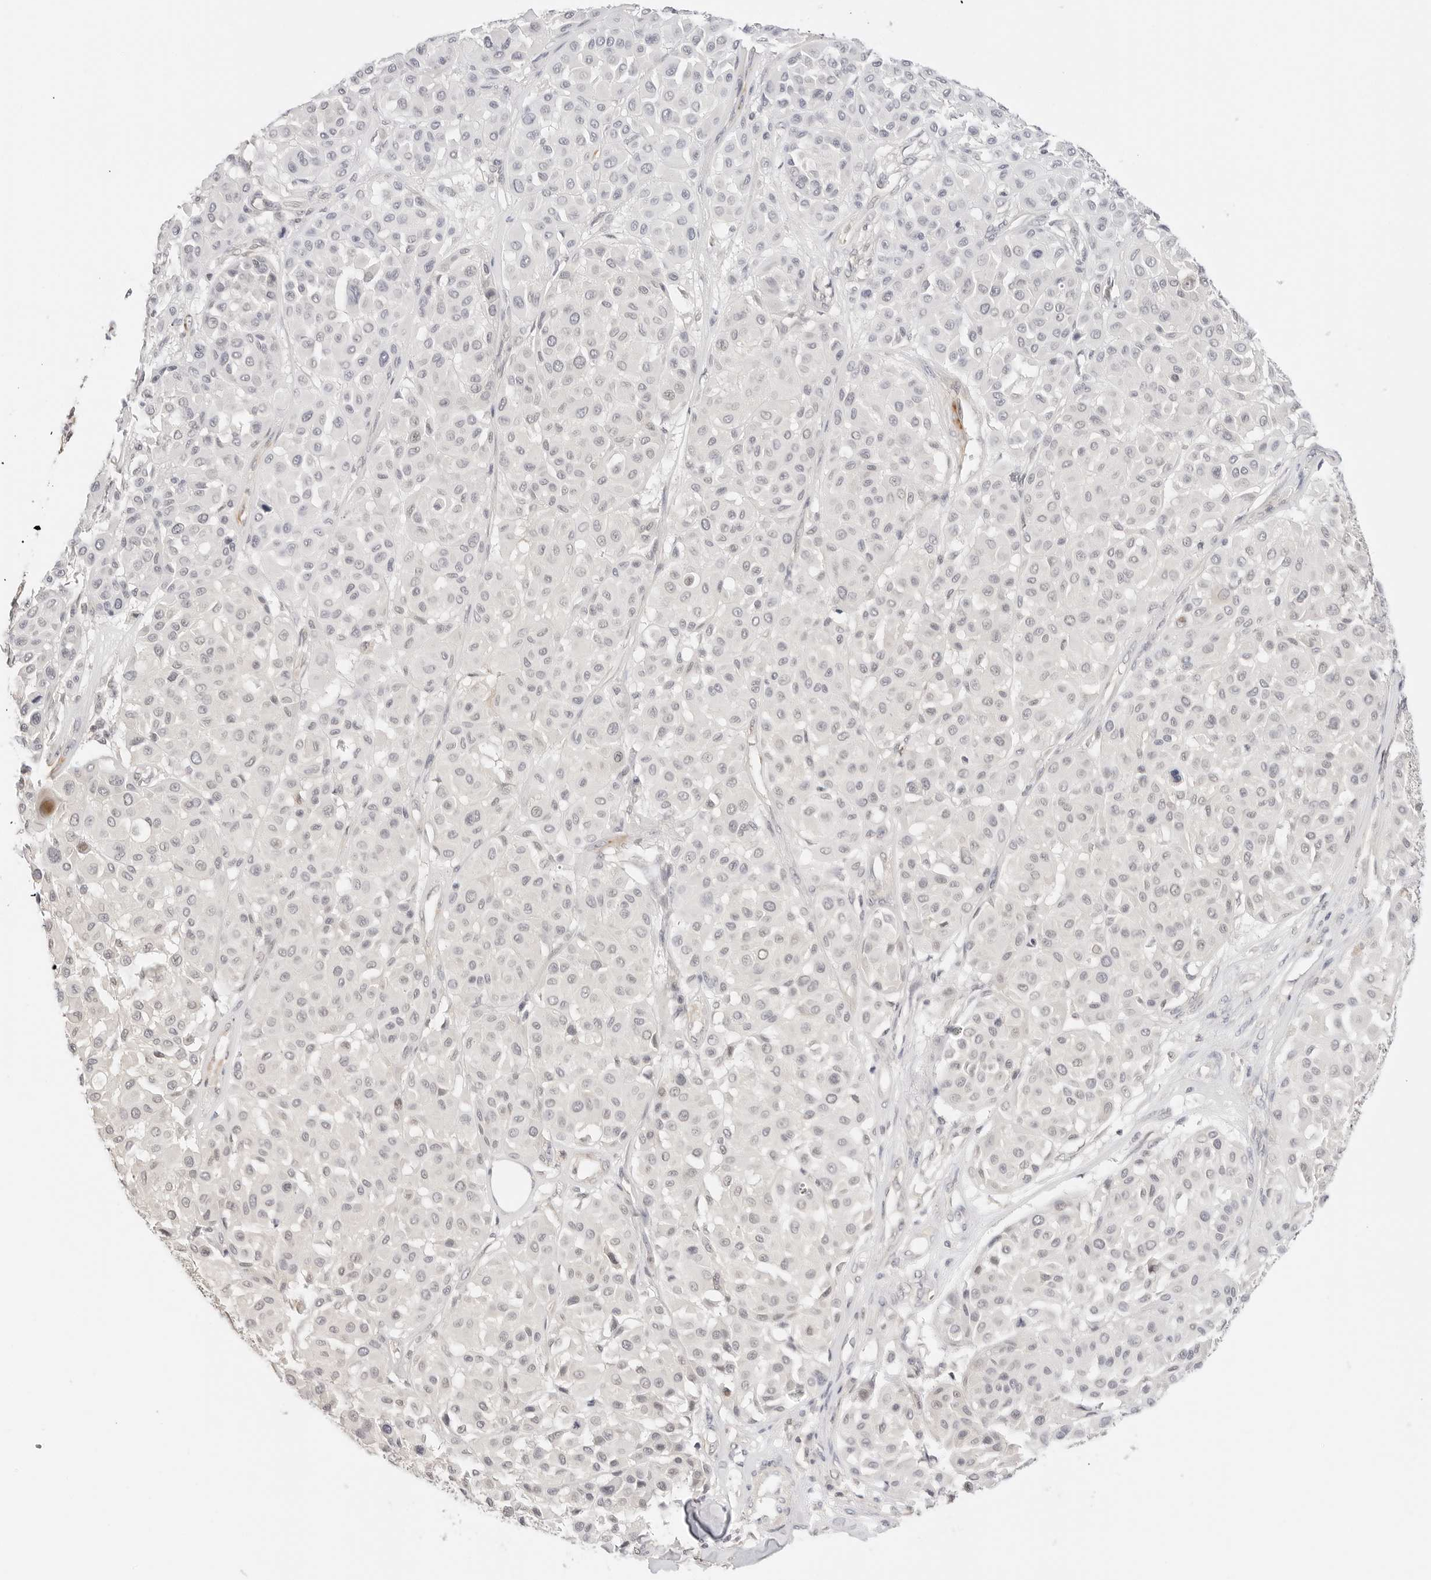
{"staining": {"intensity": "negative", "quantity": "none", "location": "none"}, "tissue": "melanoma", "cell_type": "Tumor cells", "image_type": "cancer", "snomed": [{"axis": "morphology", "description": "Malignant melanoma, Metastatic site"}, {"axis": "topography", "description": "Soft tissue"}], "caption": "This is an IHC image of melanoma. There is no staining in tumor cells.", "gene": "PCDH19", "patient": {"sex": "male", "age": 41}}